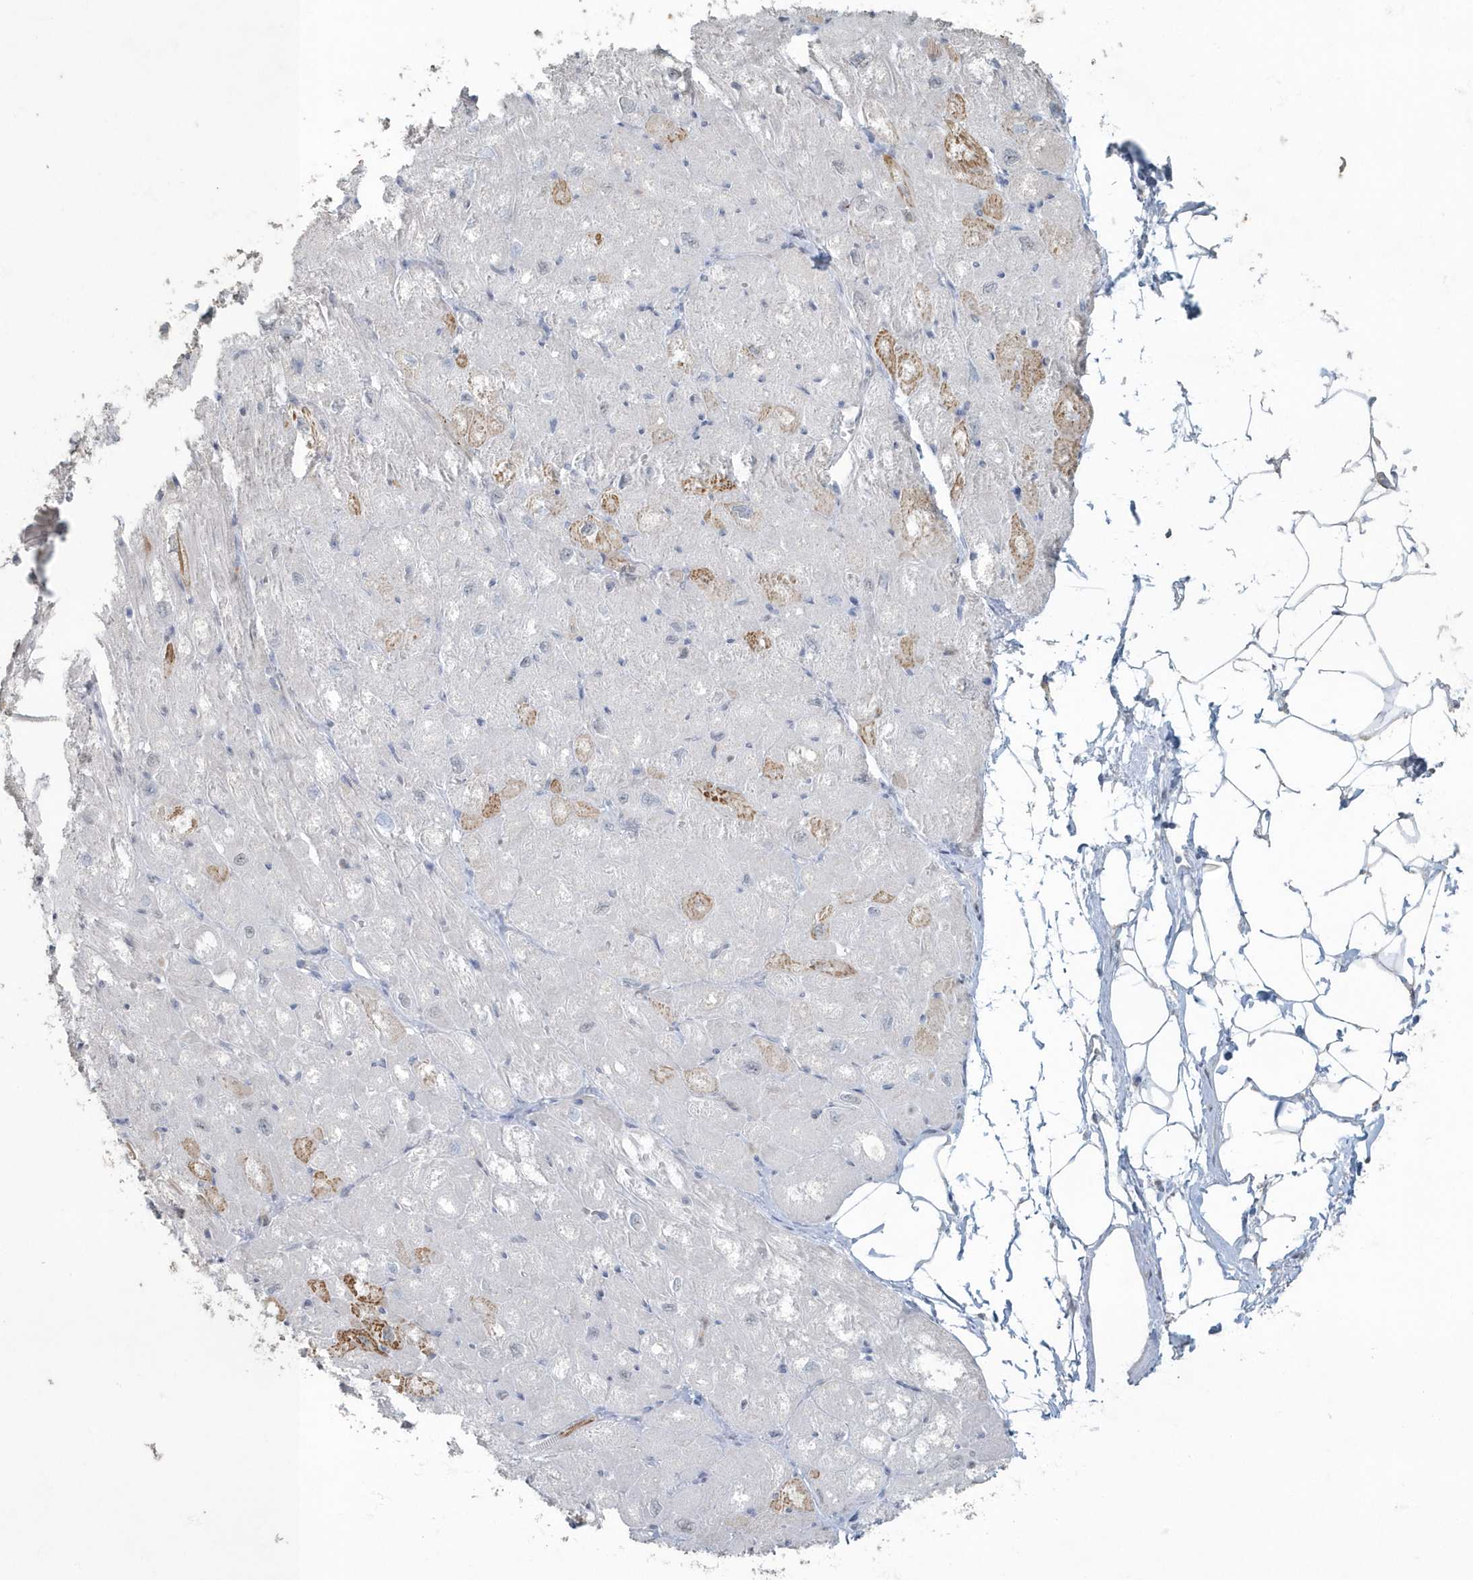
{"staining": {"intensity": "moderate", "quantity": "<25%", "location": "cytoplasmic/membranous"}, "tissue": "heart muscle", "cell_type": "Cardiomyocytes", "image_type": "normal", "snomed": [{"axis": "morphology", "description": "Normal tissue, NOS"}, {"axis": "topography", "description": "Heart"}], "caption": "Moderate cytoplasmic/membranous protein staining is appreciated in about <25% of cardiomyocytes in heart muscle.", "gene": "MYOT", "patient": {"sex": "male", "age": 50}}